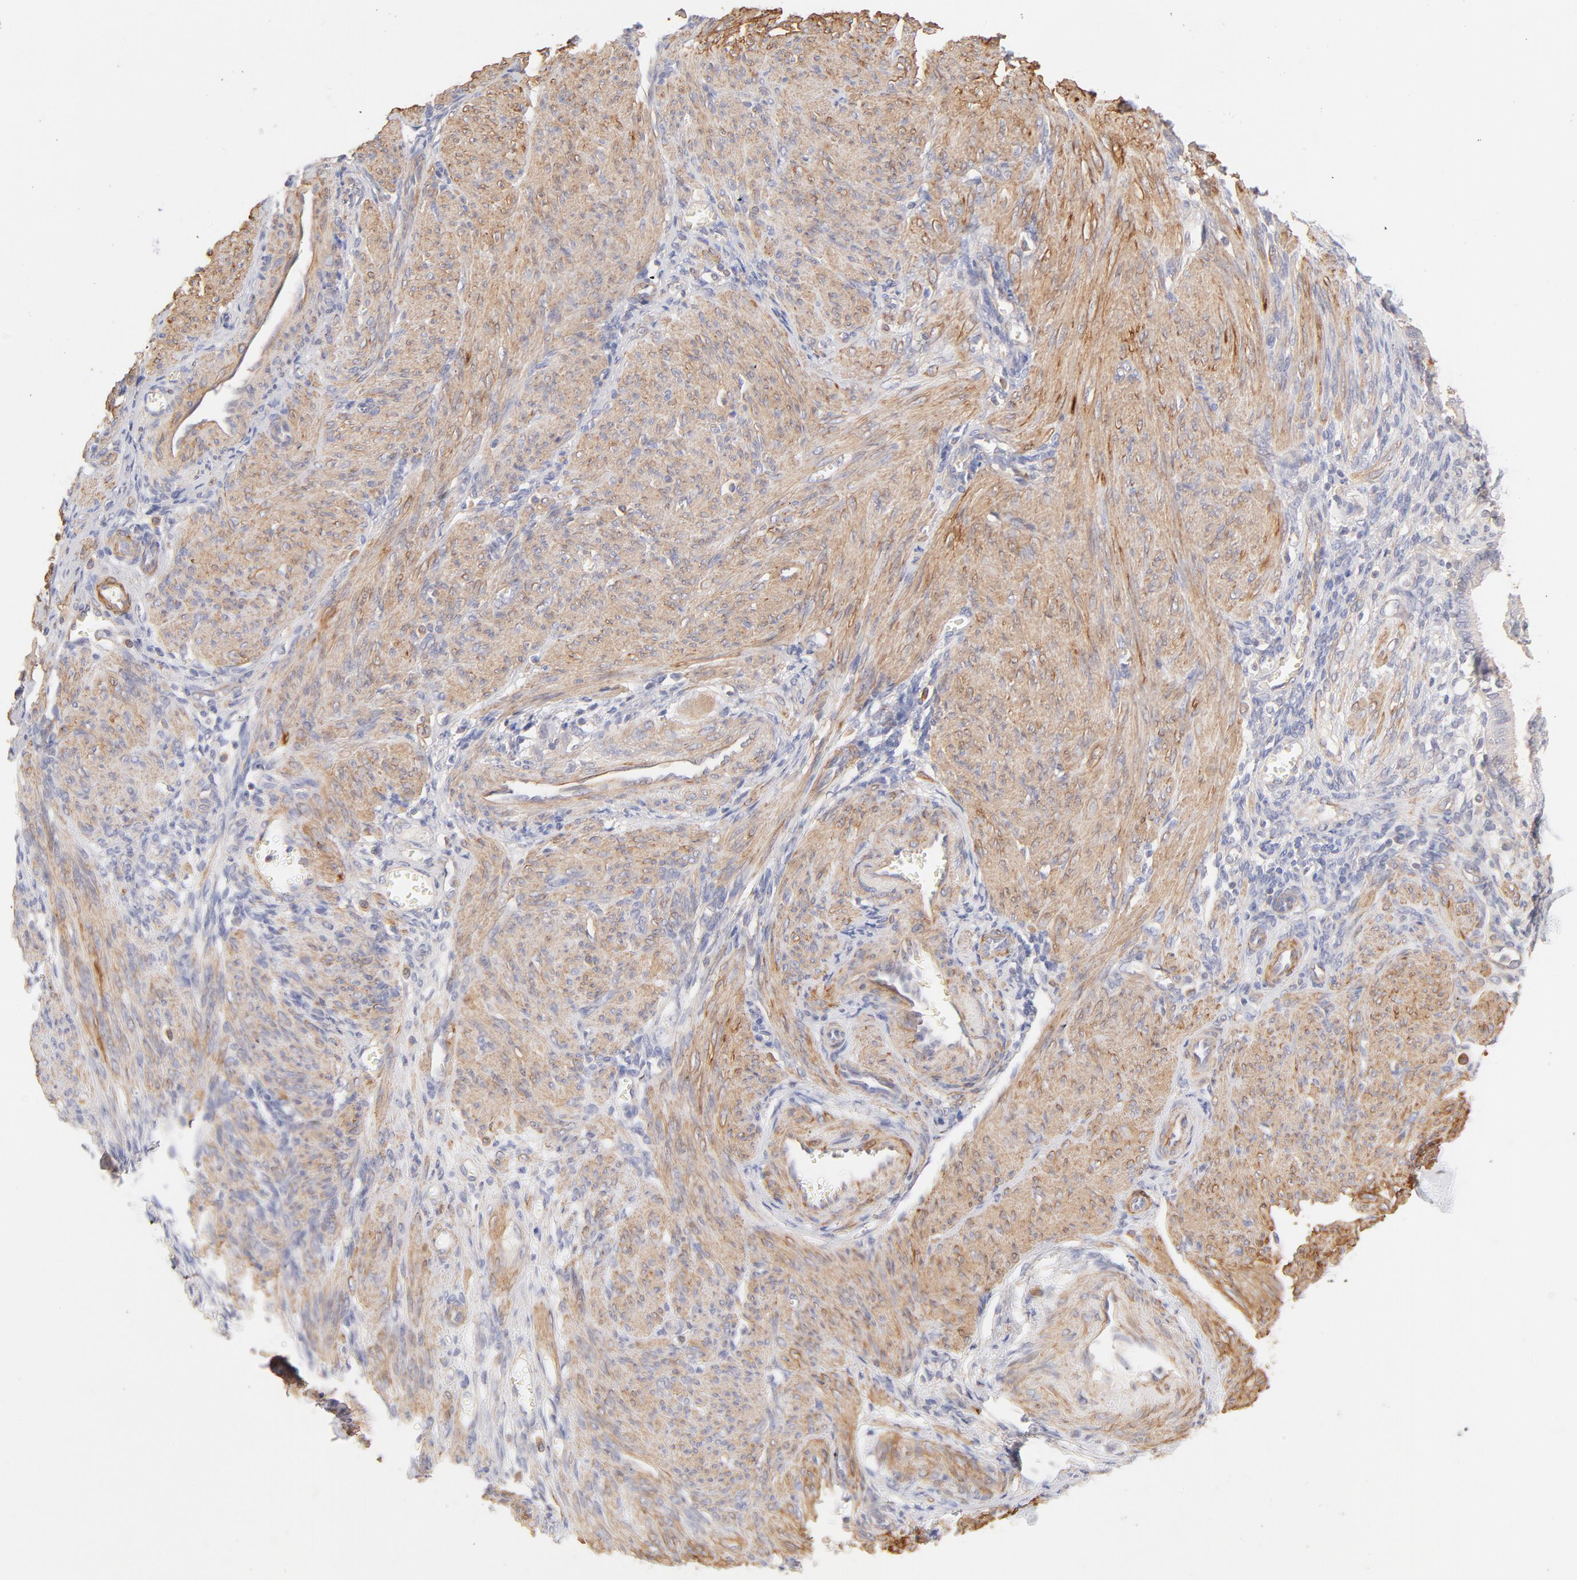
{"staining": {"intensity": "negative", "quantity": "none", "location": "none"}, "tissue": "endometrium", "cell_type": "Cells in endometrial stroma", "image_type": "normal", "snomed": [{"axis": "morphology", "description": "Normal tissue, NOS"}, {"axis": "topography", "description": "Endometrium"}], "caption": "DAB immunohistochemical staining of unremarkable endometrium exhibits no significant positivity in cells in endometrial stroma. (DAB immunohistochemistry (IHC), high magnification).", "gene": "LDLRAP1", "patient": {"sex": "female", "age": 72}}